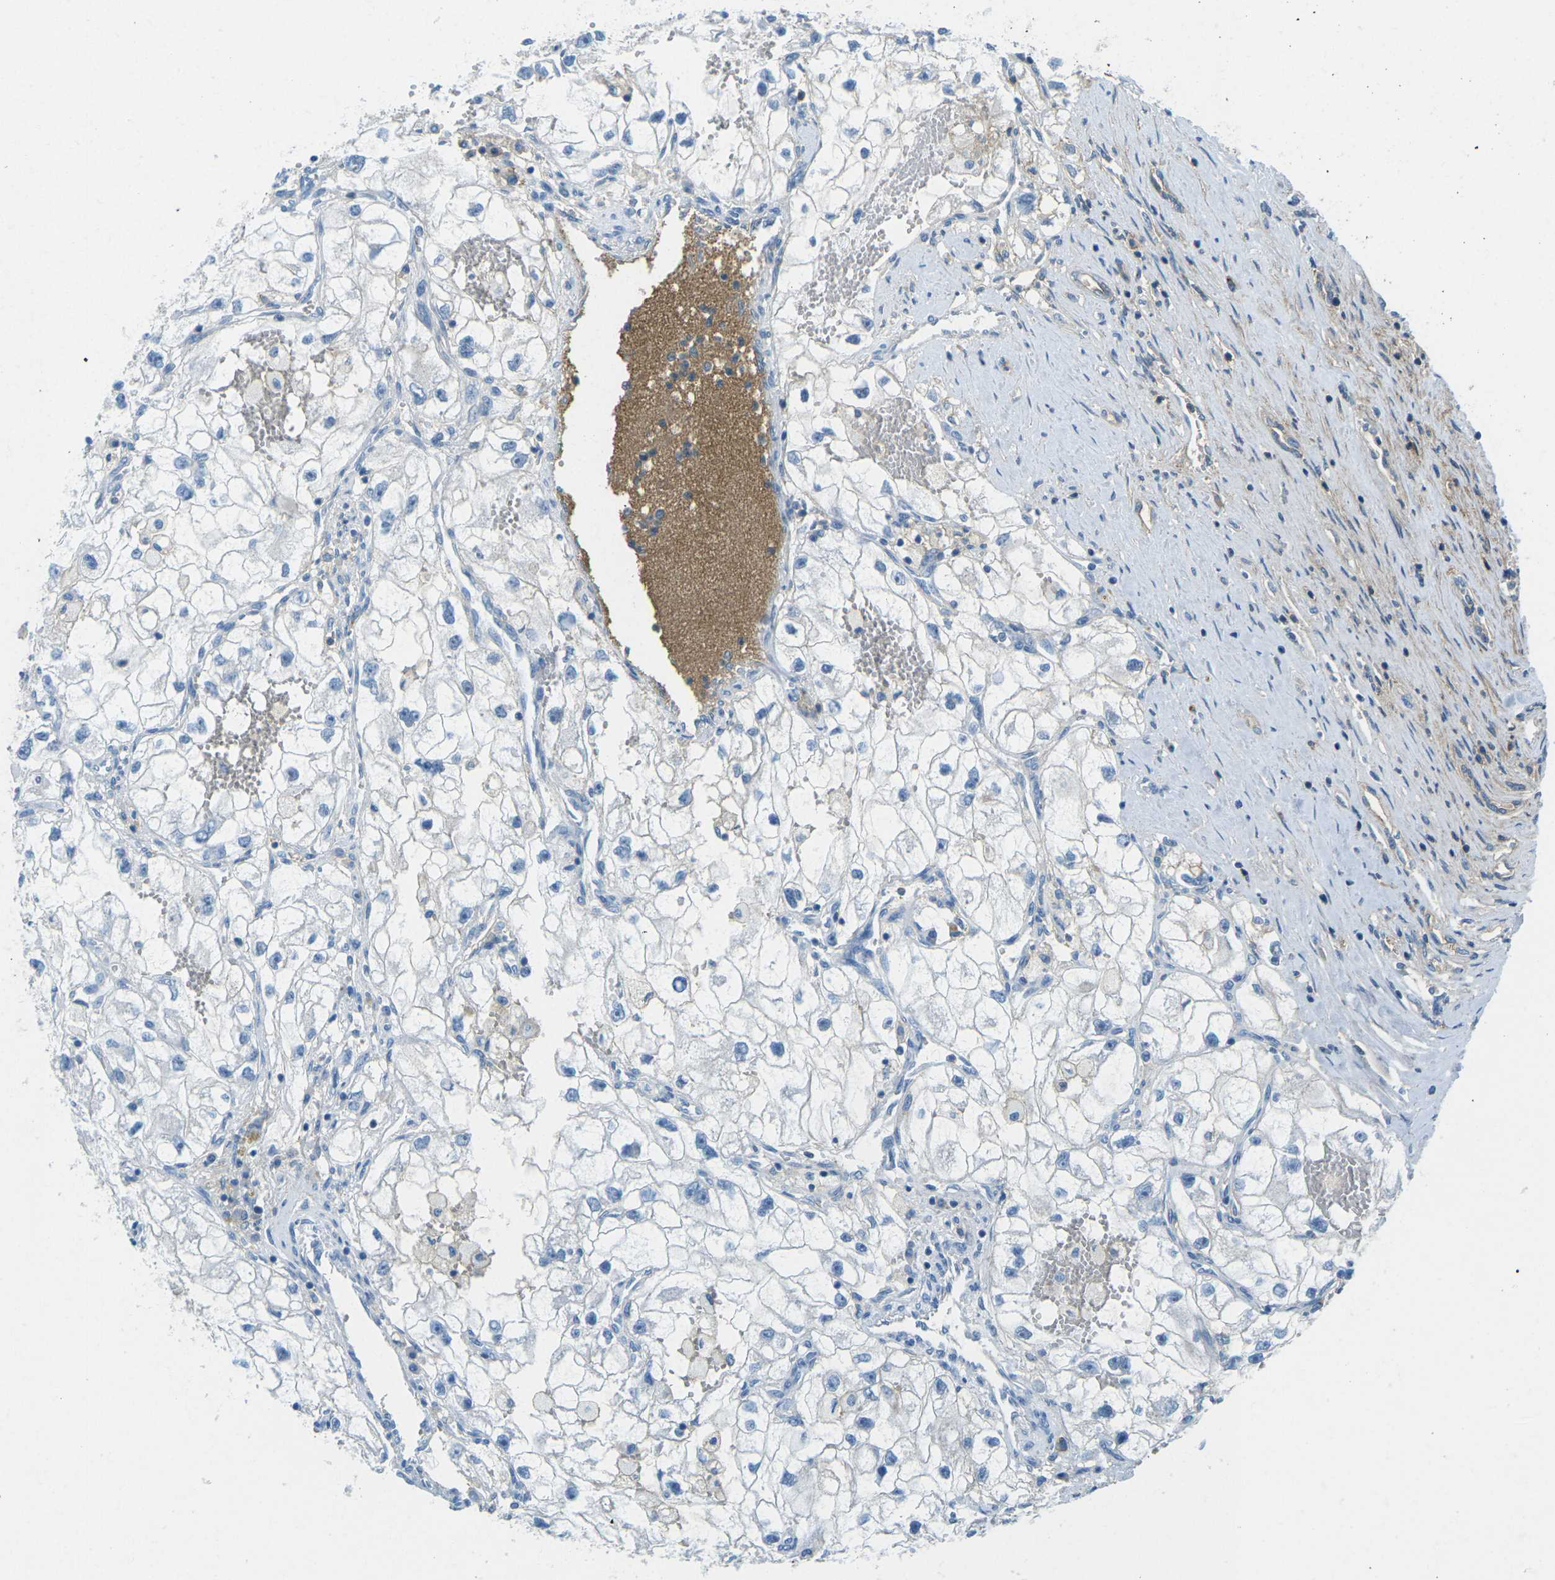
{"staining": {"intensity": "negative", "quantity": "none", "location": "none"}, "tissue": "renal cancer", "cell_type": "Tumor cells", "image_type": "cancer", "snomed": [{"axis": "morphology", "description": "Adenocarcinoma, NOS"}, {"axis": "topography", "description": "Kidney"}], "caption": "Photomicrograph shows no protein staining in tumor cells of renal cancer tissue. (DAB (3,3'-diaminobenzidine) immunohistochemistry (IHC), high magnification).", "gene": "CD47", "patient": {"sex": "female", "age": 70}}